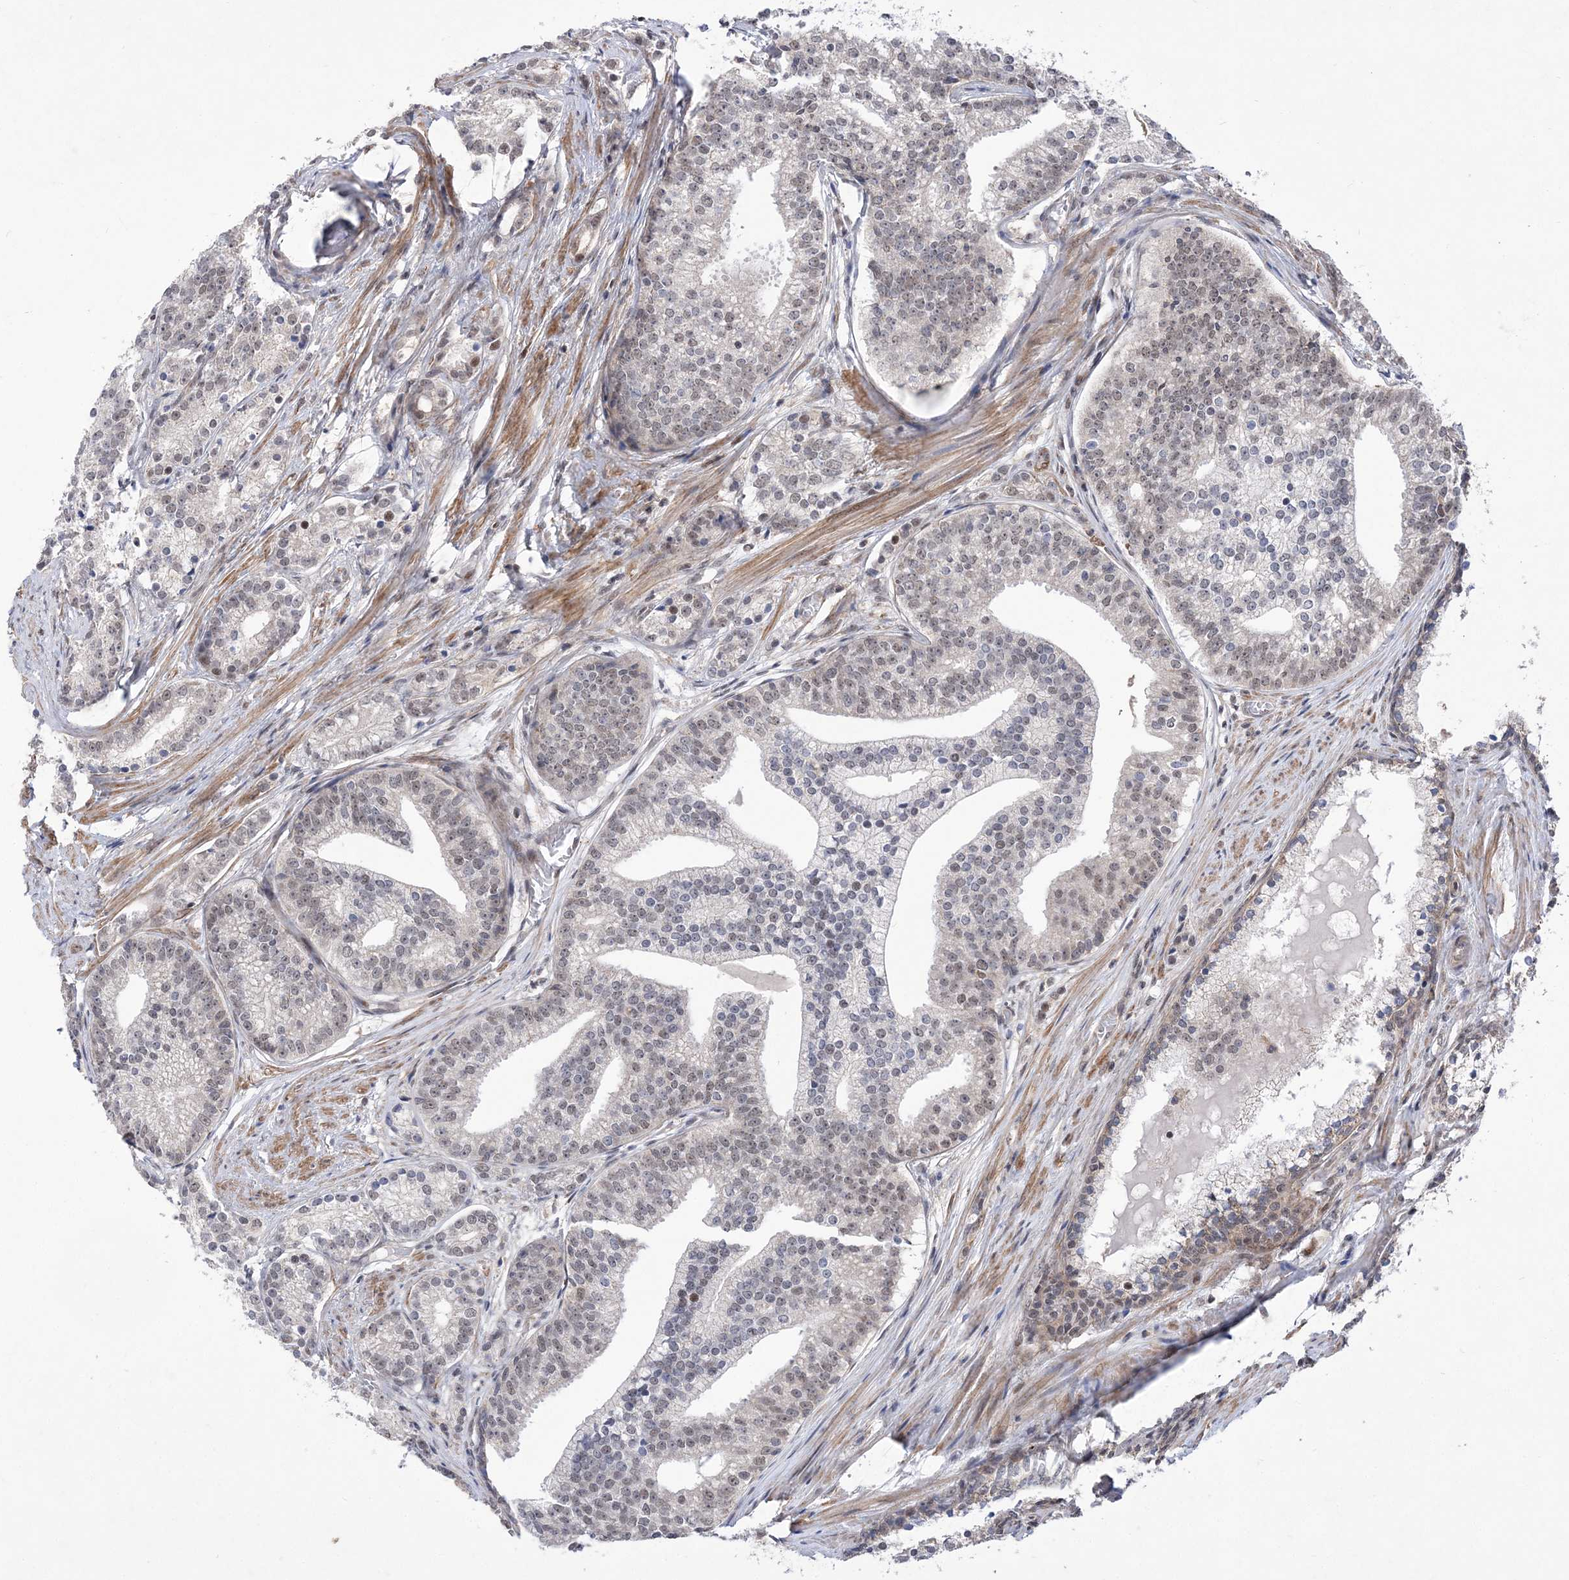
{"staining": {"intensity": "weak", "quantity": "25%-75%", "location": "nuclear"}, "tissue": "prostate cancer", "cell_type": "Tumor cells", "image_type": "cancer", "snomed": [{"axis": "morphology", "description": "Adenocarcinoma, Low grade"}, {"axis": "topography", "description": "Prostate"}], "caption": "Prostate adenocarcinoma (low-grade) stained for a protein (brown) reveals weak nuclear positive positivity in approximately 25%-75% of tumor cells.", "gene": "BOD1L1", "patient": {"sex": "male", "age": 71}}